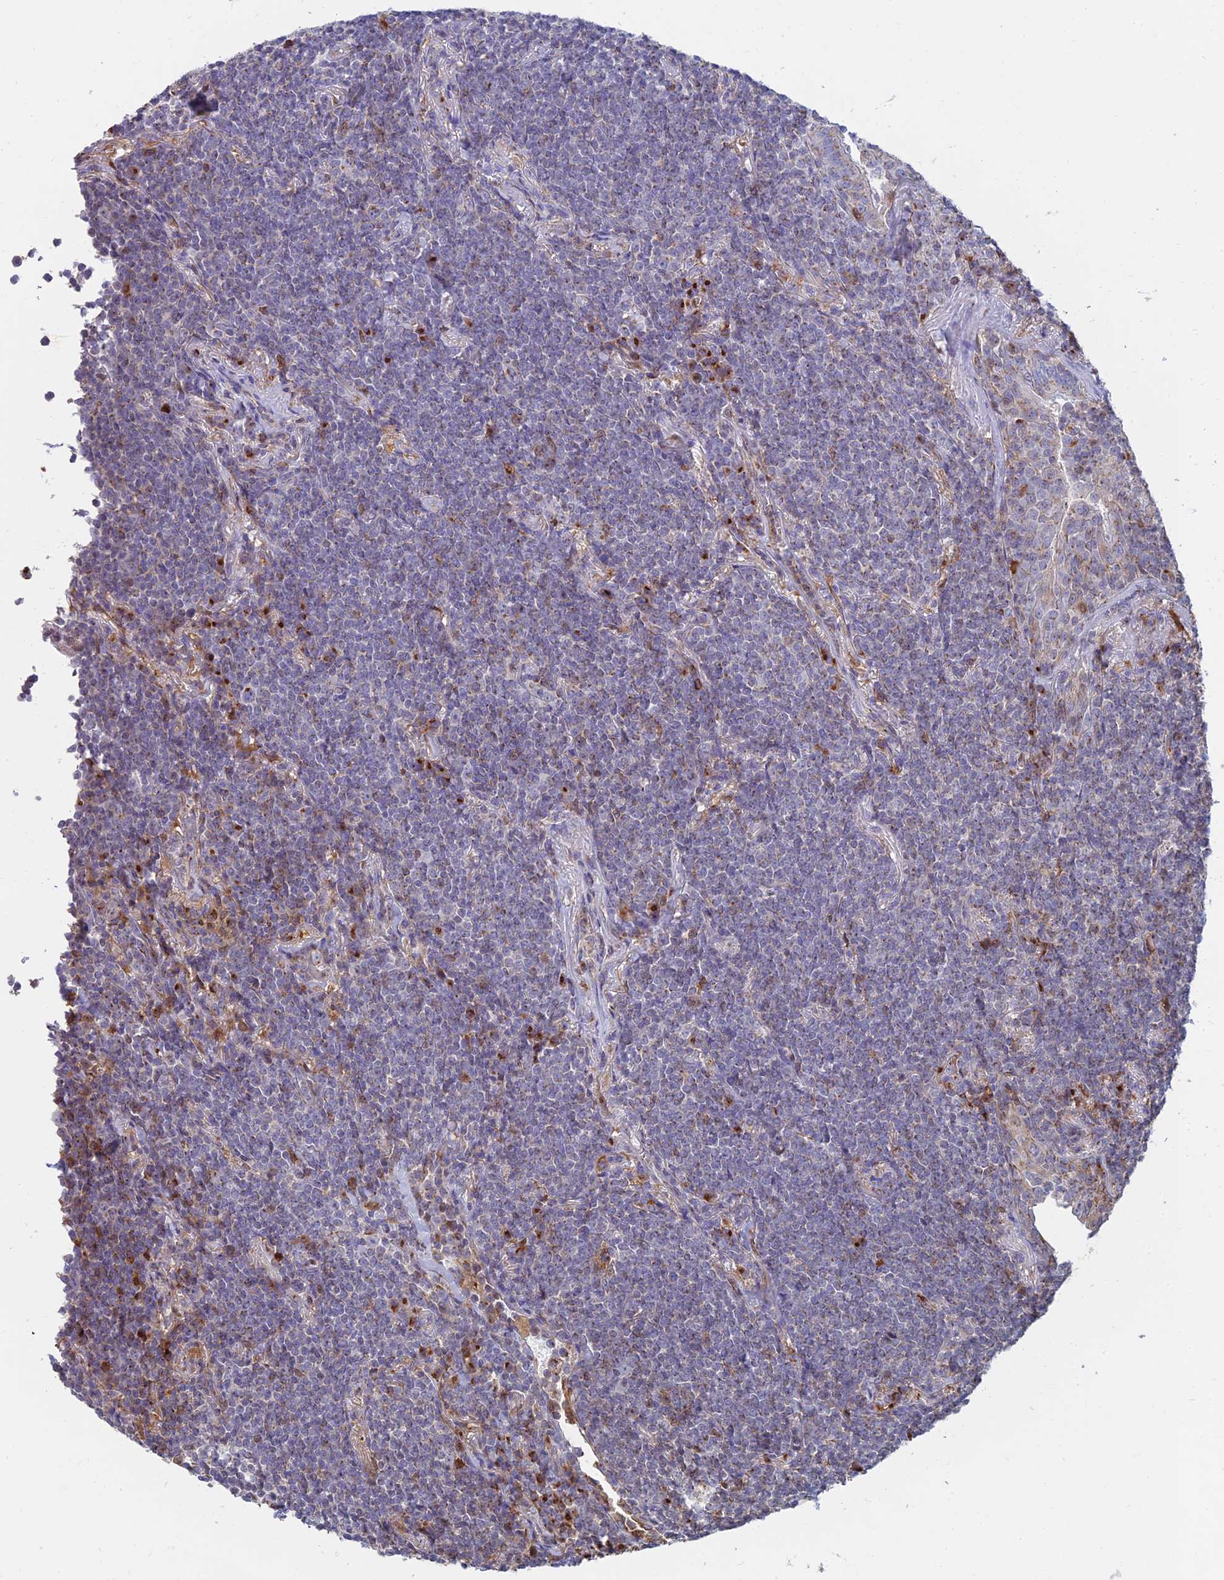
{"staining": {"intensity": "negative", "quantity": "none", "location": "none"}, "tissue": "lymphoma", "cell_type": "Tumor cells", "image_type": "cancer", "snomed": [{"axis": "morphology", "description": "Malignant lymphoma, non-Hodgkin's type, Low grade"}, {"axis": "topography", "description": "Lung"}], "caption": "An IHC photomicrograph of lymphoma is shown. There is no staining in tumor cells of lymphoma.", "gene": "HS2ST1", "patient": {"sex": "female", "age": 71}}